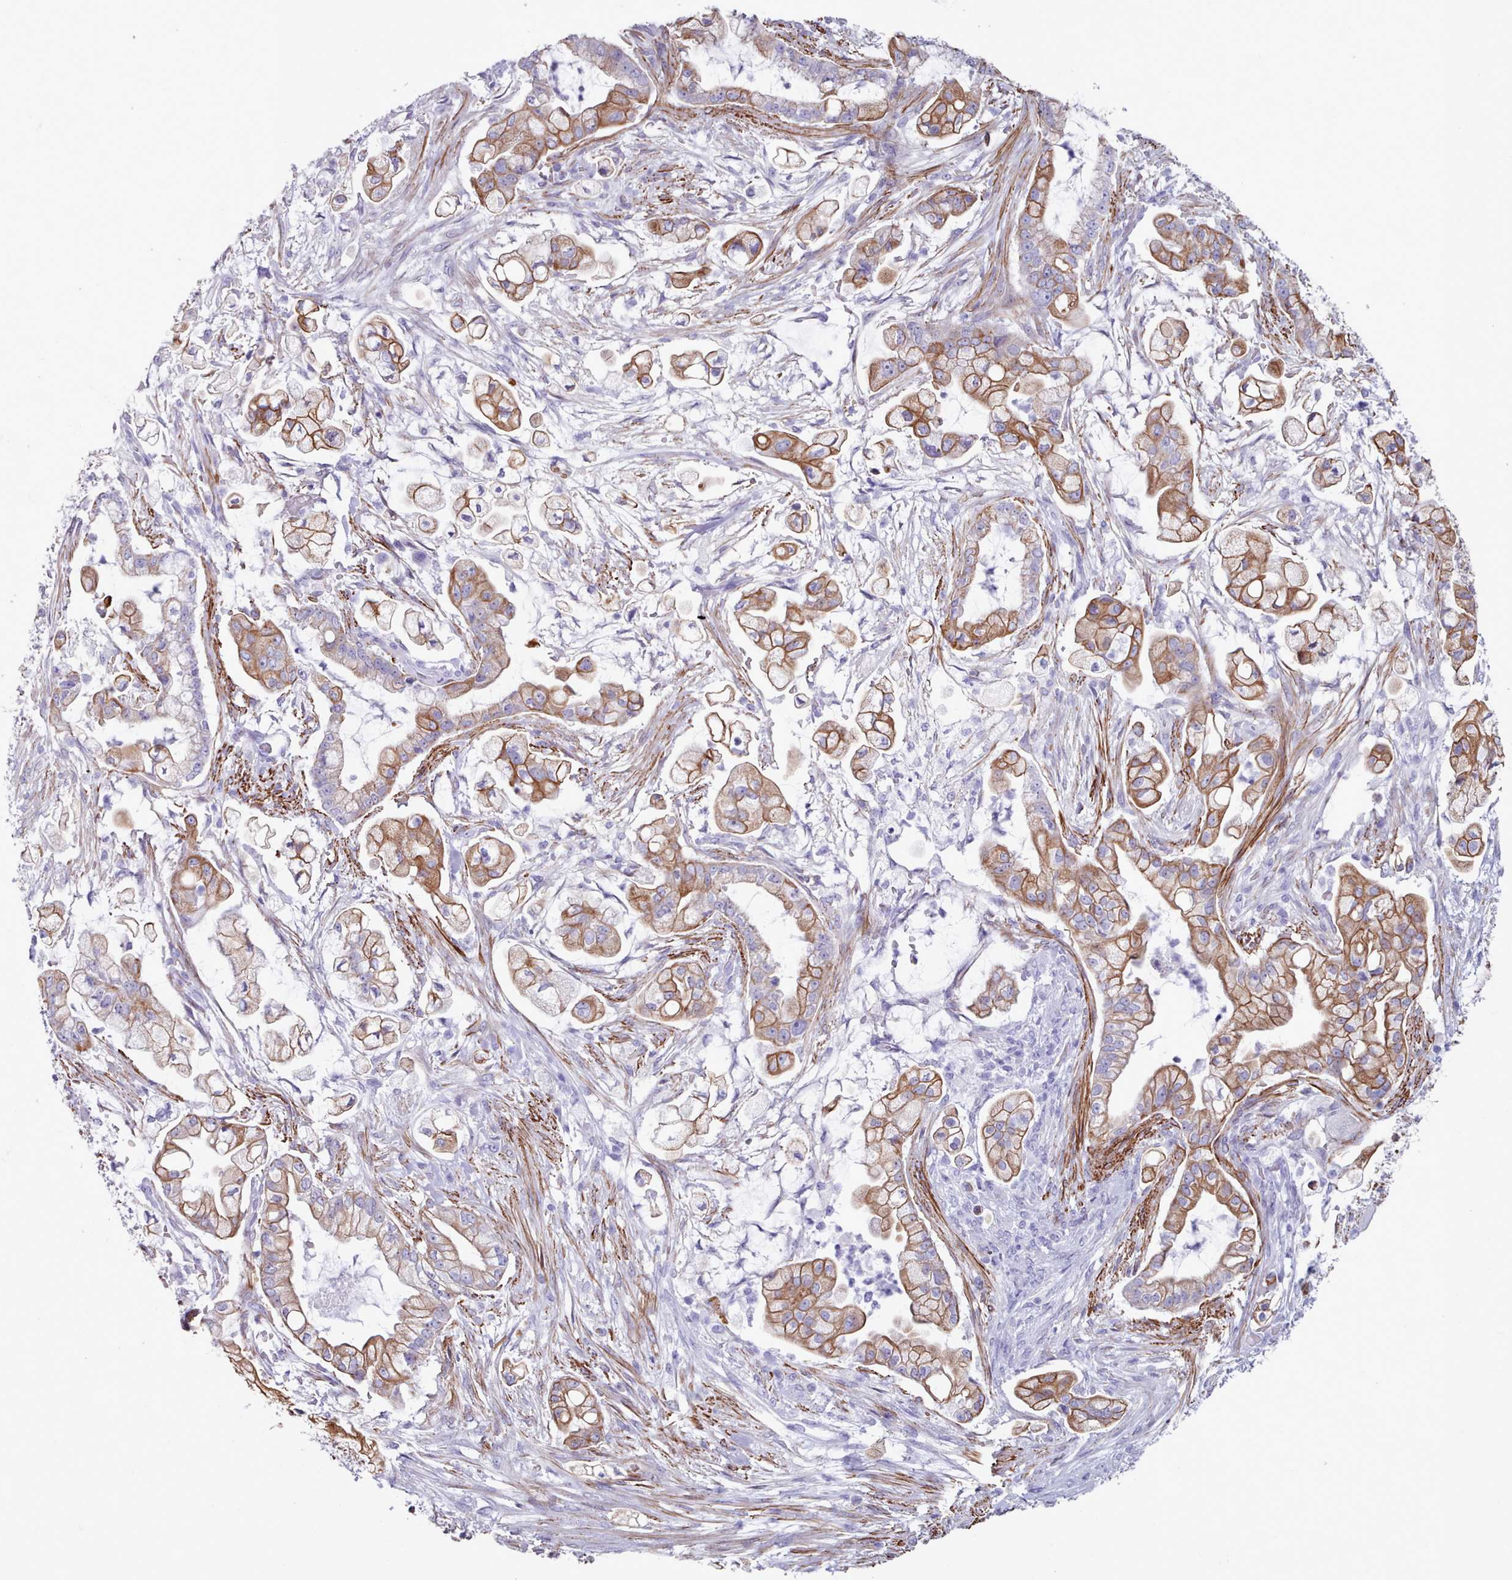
{"staining": {"intensity": "moderate", "quantity": ">75%", "location": "cytoplasmic/membranous"}, "tissue": "pancreatic cancer", "cell_type": "Tumor cells", "image_type": "cancer", "snomed": [{"axis": "morphology", "description": "Adenocarcinoma, NOS"}, {"axis": "topography", "description": "Pancreas"}], "caption": "Pancreatic adenocarcinoma was stained to show a protein in brown. There is medium levels of moderate cytoplasmic/membranous staining in about >75% of tumor cells.", "gene": "FPGS", "patient": {"sex": "female", "age": 69}}